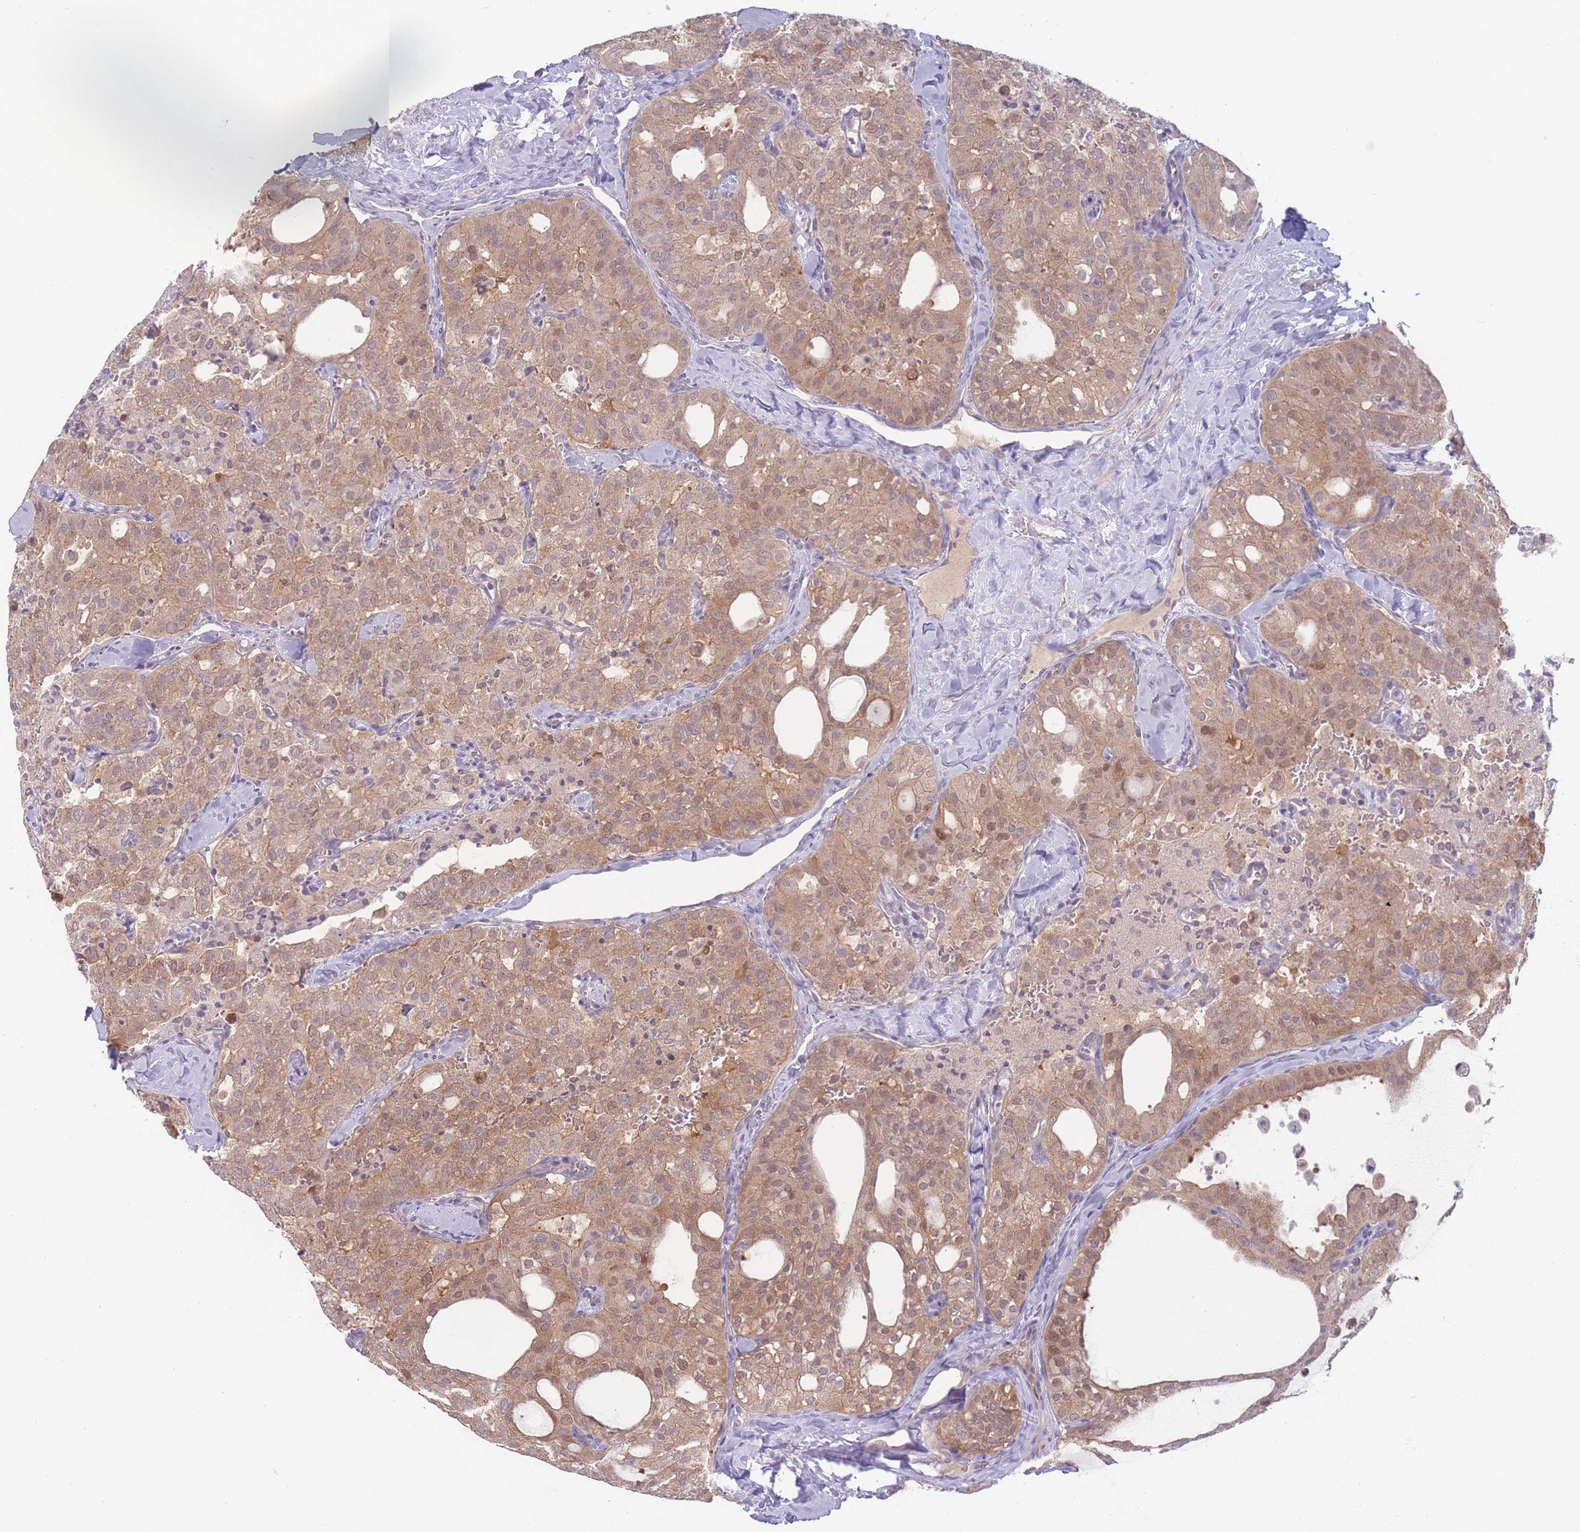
{"staining": {"intensity": "moderate", "quantity": ">75%", "location": "cytoplasmic/membranous"}, "tissue": "thyroid cancer", "cell_type": "Tumor cells", "image_type": "cancer", "snomed": [{"axis": "morphology", "description": "Follicular adenoma carcinoma, NOS"}, {"axis": "topography", "description": "Thyroid gland"}], "caption": "Thyroid cancer stained with a brown dye displays moderate cytoplasmic/membranous positive expression in about >75% of tumor cells.", "gene": "SPHKAP", "patient": {"sex": "male", "age": 75}}